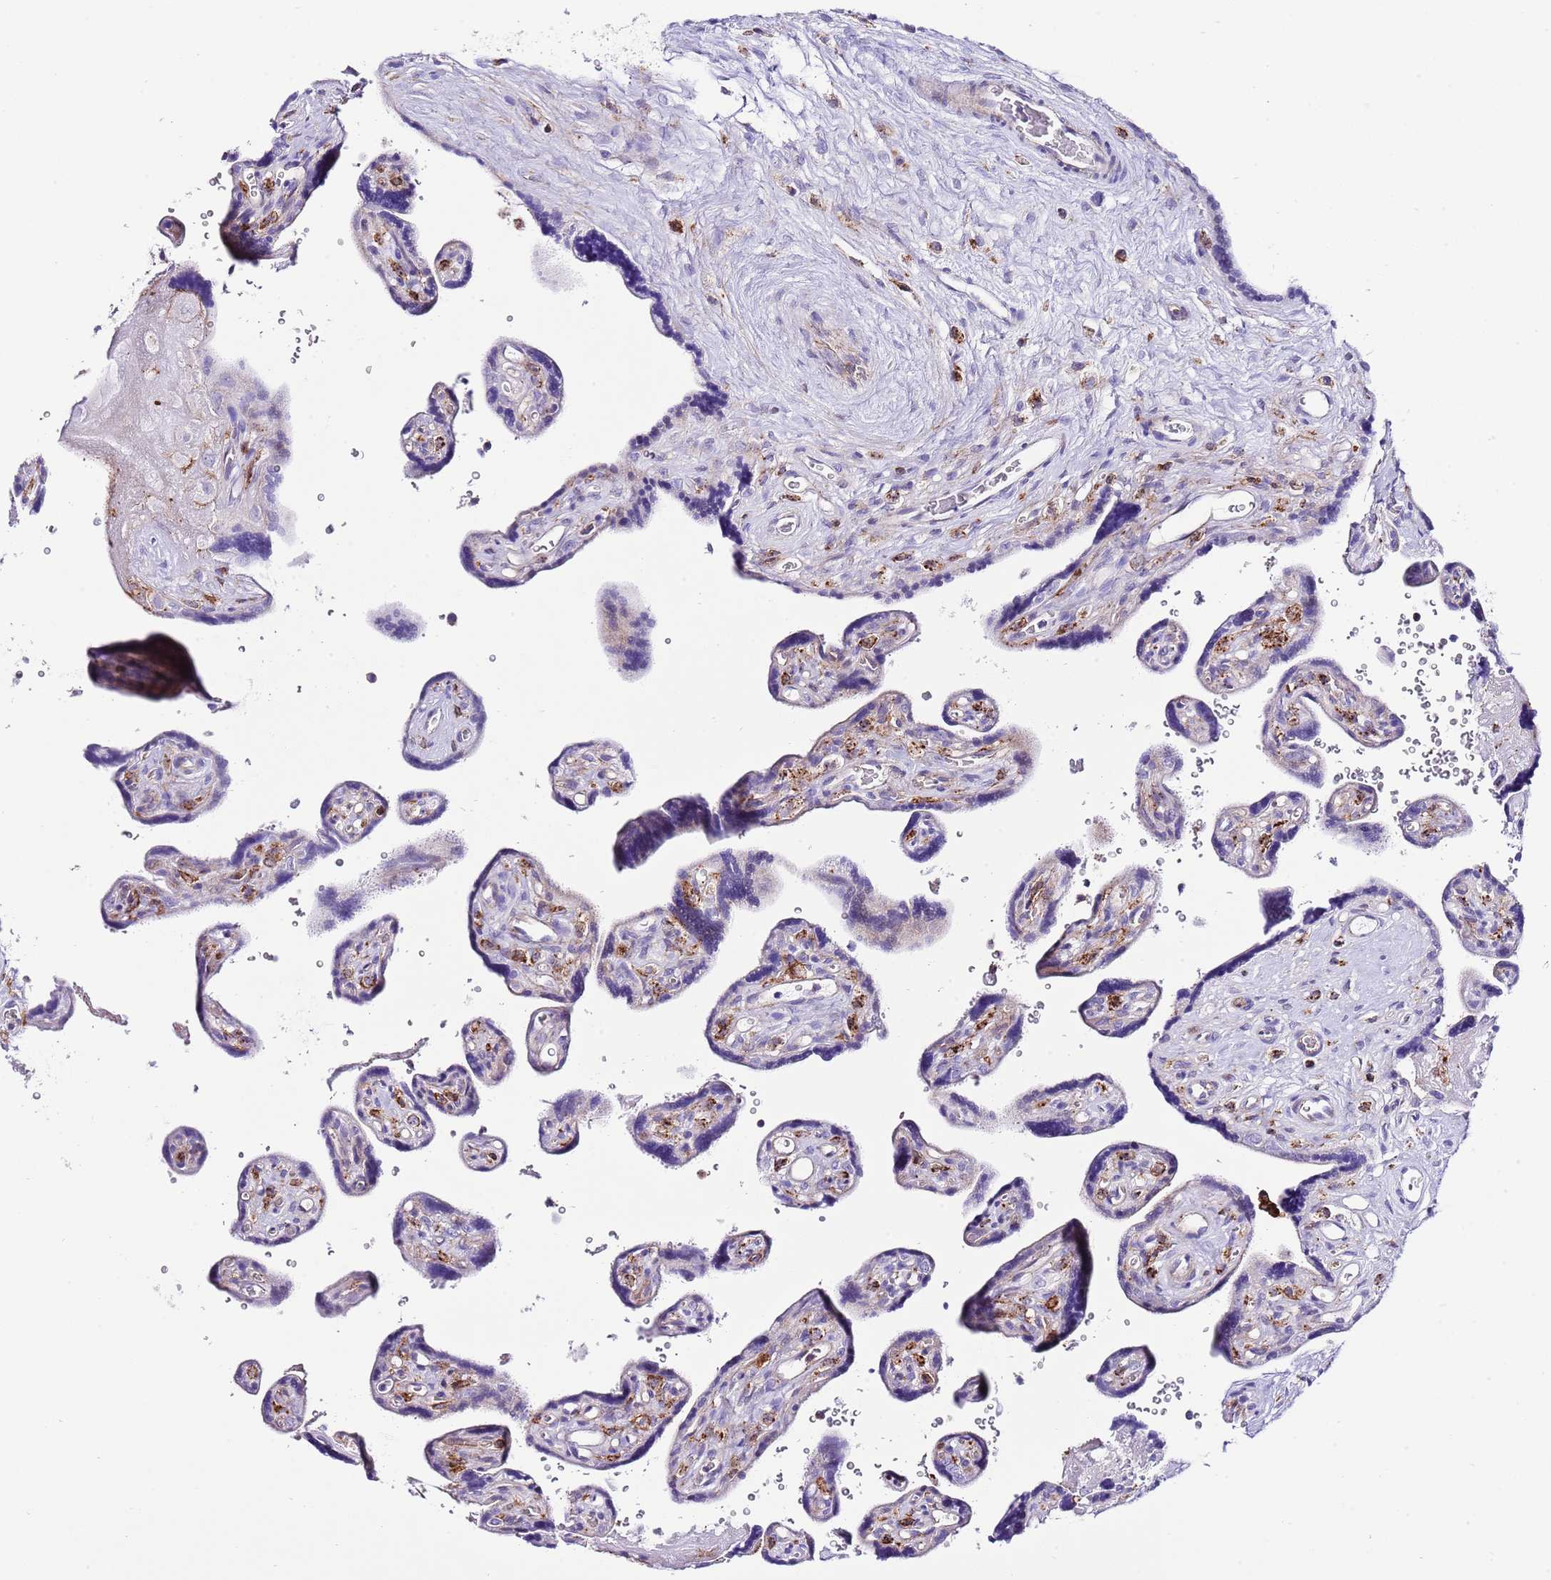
{"staining": {"intensity": "negative", "quantity": "none", "location": "none"}, "tissue": "placenta", "cell_type": "Decidual cells", "image_type": "normal", "snomed": [{"axis": "morphology", "description": "Normal tissue, NOS"}, {"axis": "topography", "description": "Placenta"}], "caption": "Immunohistochemistry (IHC) of normal placenta reveals no staining in decidual cells. Brightfield microscopy of IHC stained with DAB (brown) and hematoxylin (blue), captured at high magnification.", "gene": "ALDH3A1", "patient": {"sex": "female", "age": 39}}